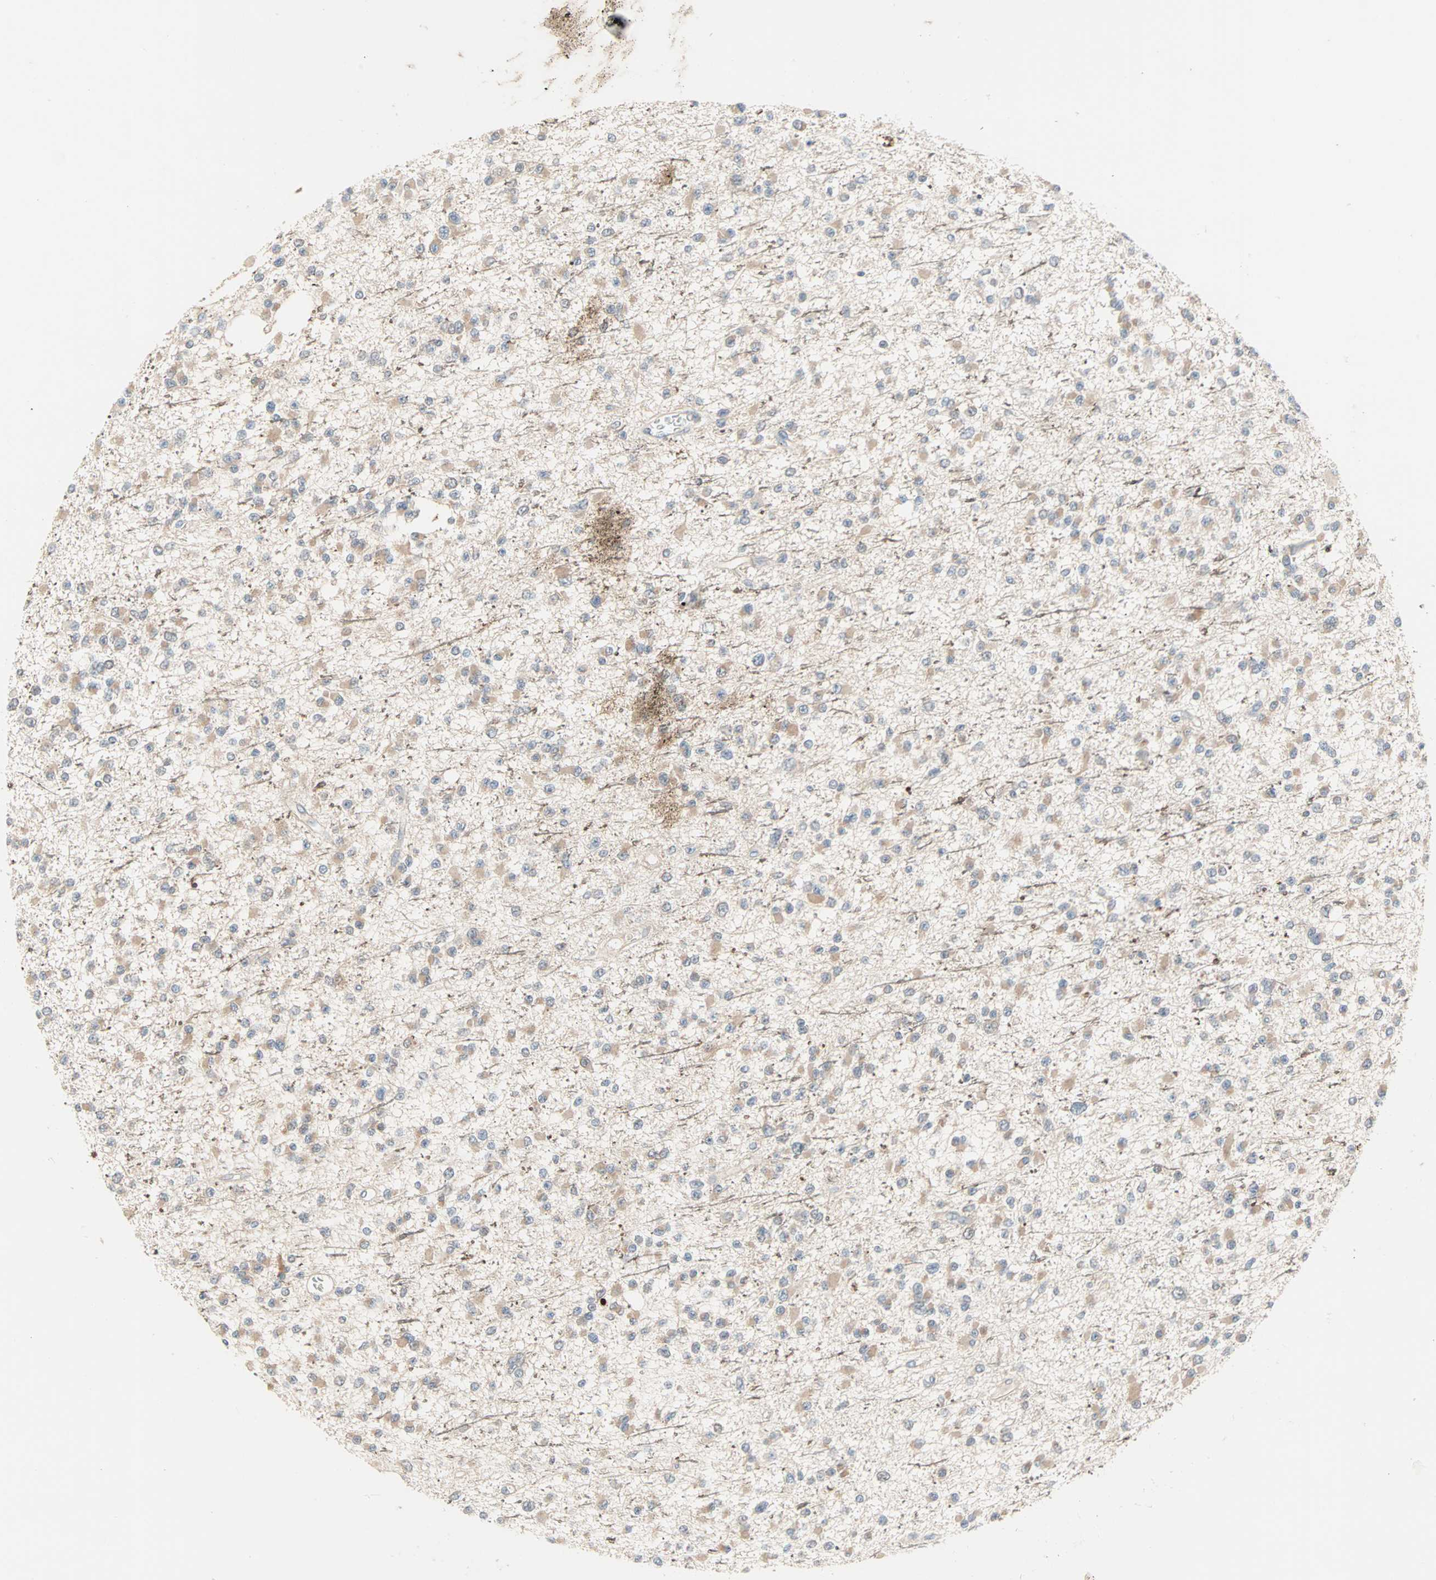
{"staining": {"intensity": "weak", "quantity": ">75%", "location": "cytoplasmic/membranous"}, "tissue": "glioma", "cell_type": "Tumor cells", "image_type": "cancer", "snomed": [{"axis": "morphology", "description": "Glioma, malignant, Low grade"}, {"axis": "topography", "description": "Brain"}], "caption": "This image reveals immunohistochemistry (IHC) staining of human glioma, with low weak cytoplasmic/membranous positivity in about >75% of tumor cells.", "gene": "MPI", "patient": {"sex": "female", "age": 22}}